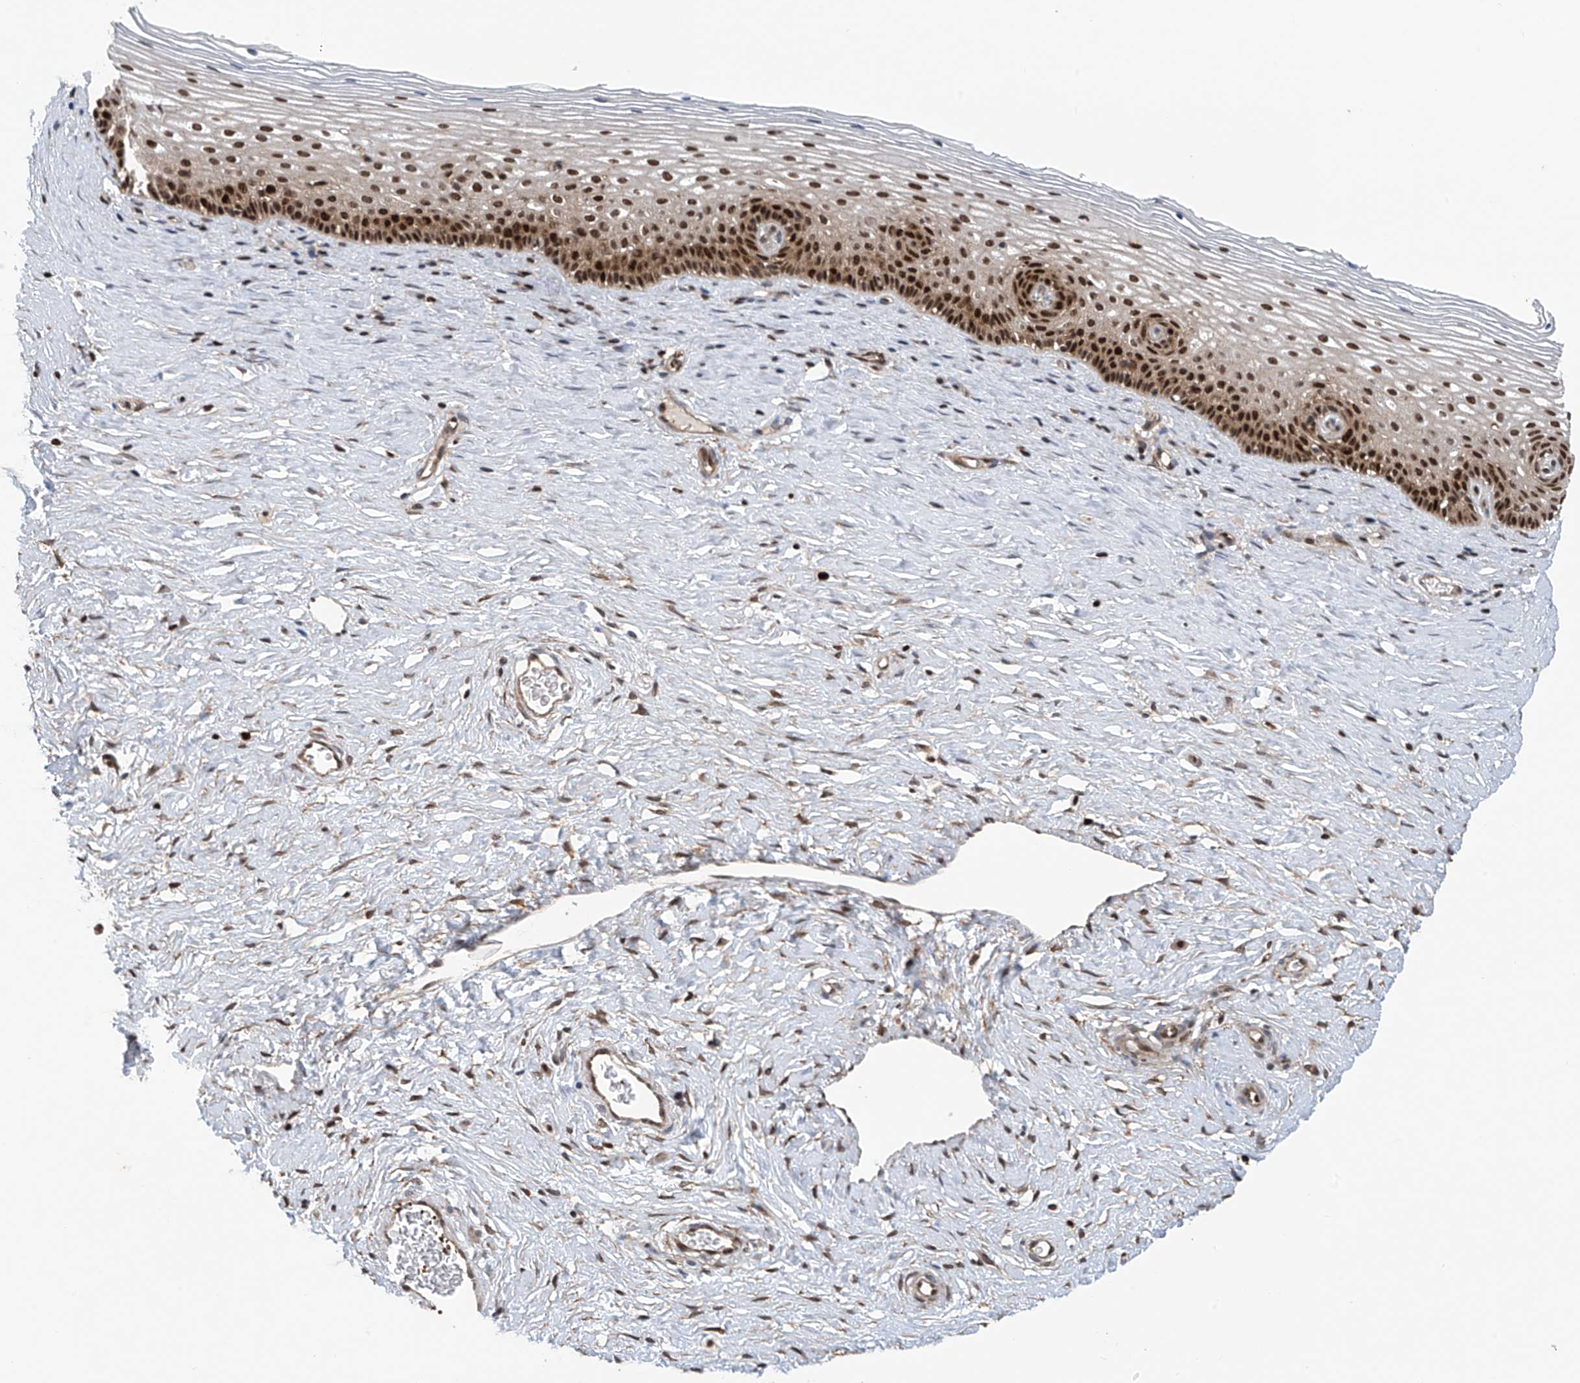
{"staining": {"intensity": "negative", "quantity": "none", "location": "none"}, "tissue": "cervix", "cell_type": "Glandular cells", "image_type": "normal", "snomed": [{"axis": "morphology", "description": "Normal tissue, NOS"}, {"axis": "topography", "description": "Cervix"}], "caption": "This is an immunohistochemistry (IHC) micrograph of unremarkable human cervix. There is no positivity in glandular cells.", "gene": "DNAJC9", "patient": {"sex": "female", "age": 33}}